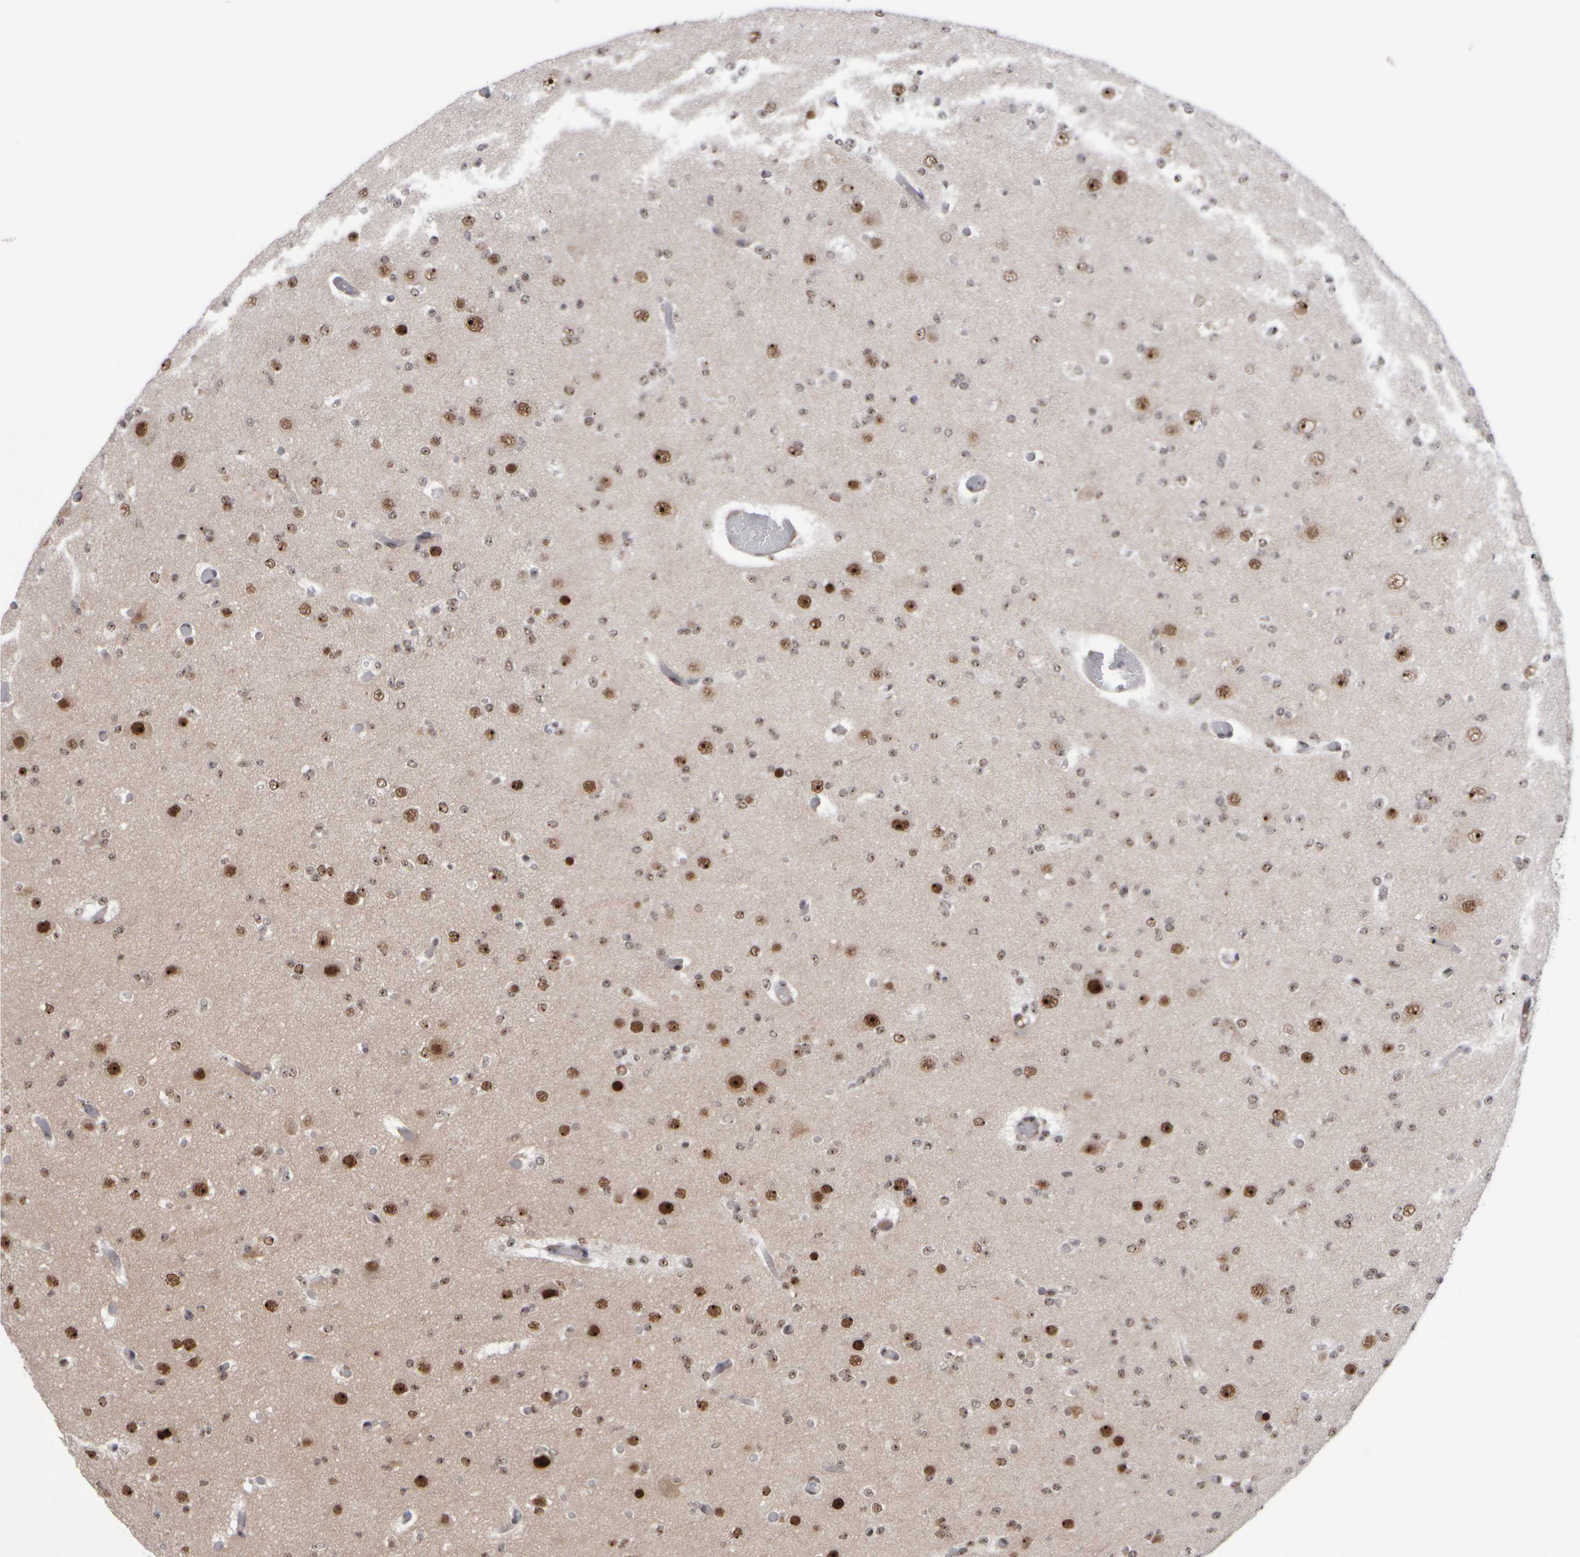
{"staining": {"intensity": "moderate", "quantity": "25%-75%", "location": "nuclear"}, "tissue": "glioma", "cell_type": "Tumor cells", "image_type": "cancer", "snomed": [{"axis": "morphology", "description": "Glioma, malignant, Low grade"}, {"axis": "topography", "description": "Brain"}], "caption": "The immunohistochemical stain shows moderate nuclear expression in tumor cells of low-grade glioma (malignant) tissue. The staining is performed using DAB brown chromogen to label protein expression. The nuclei are counter-stained blue using hematoxylin.", "gene": "SURF6", "patient": {"sex": "female", "age": 22}}